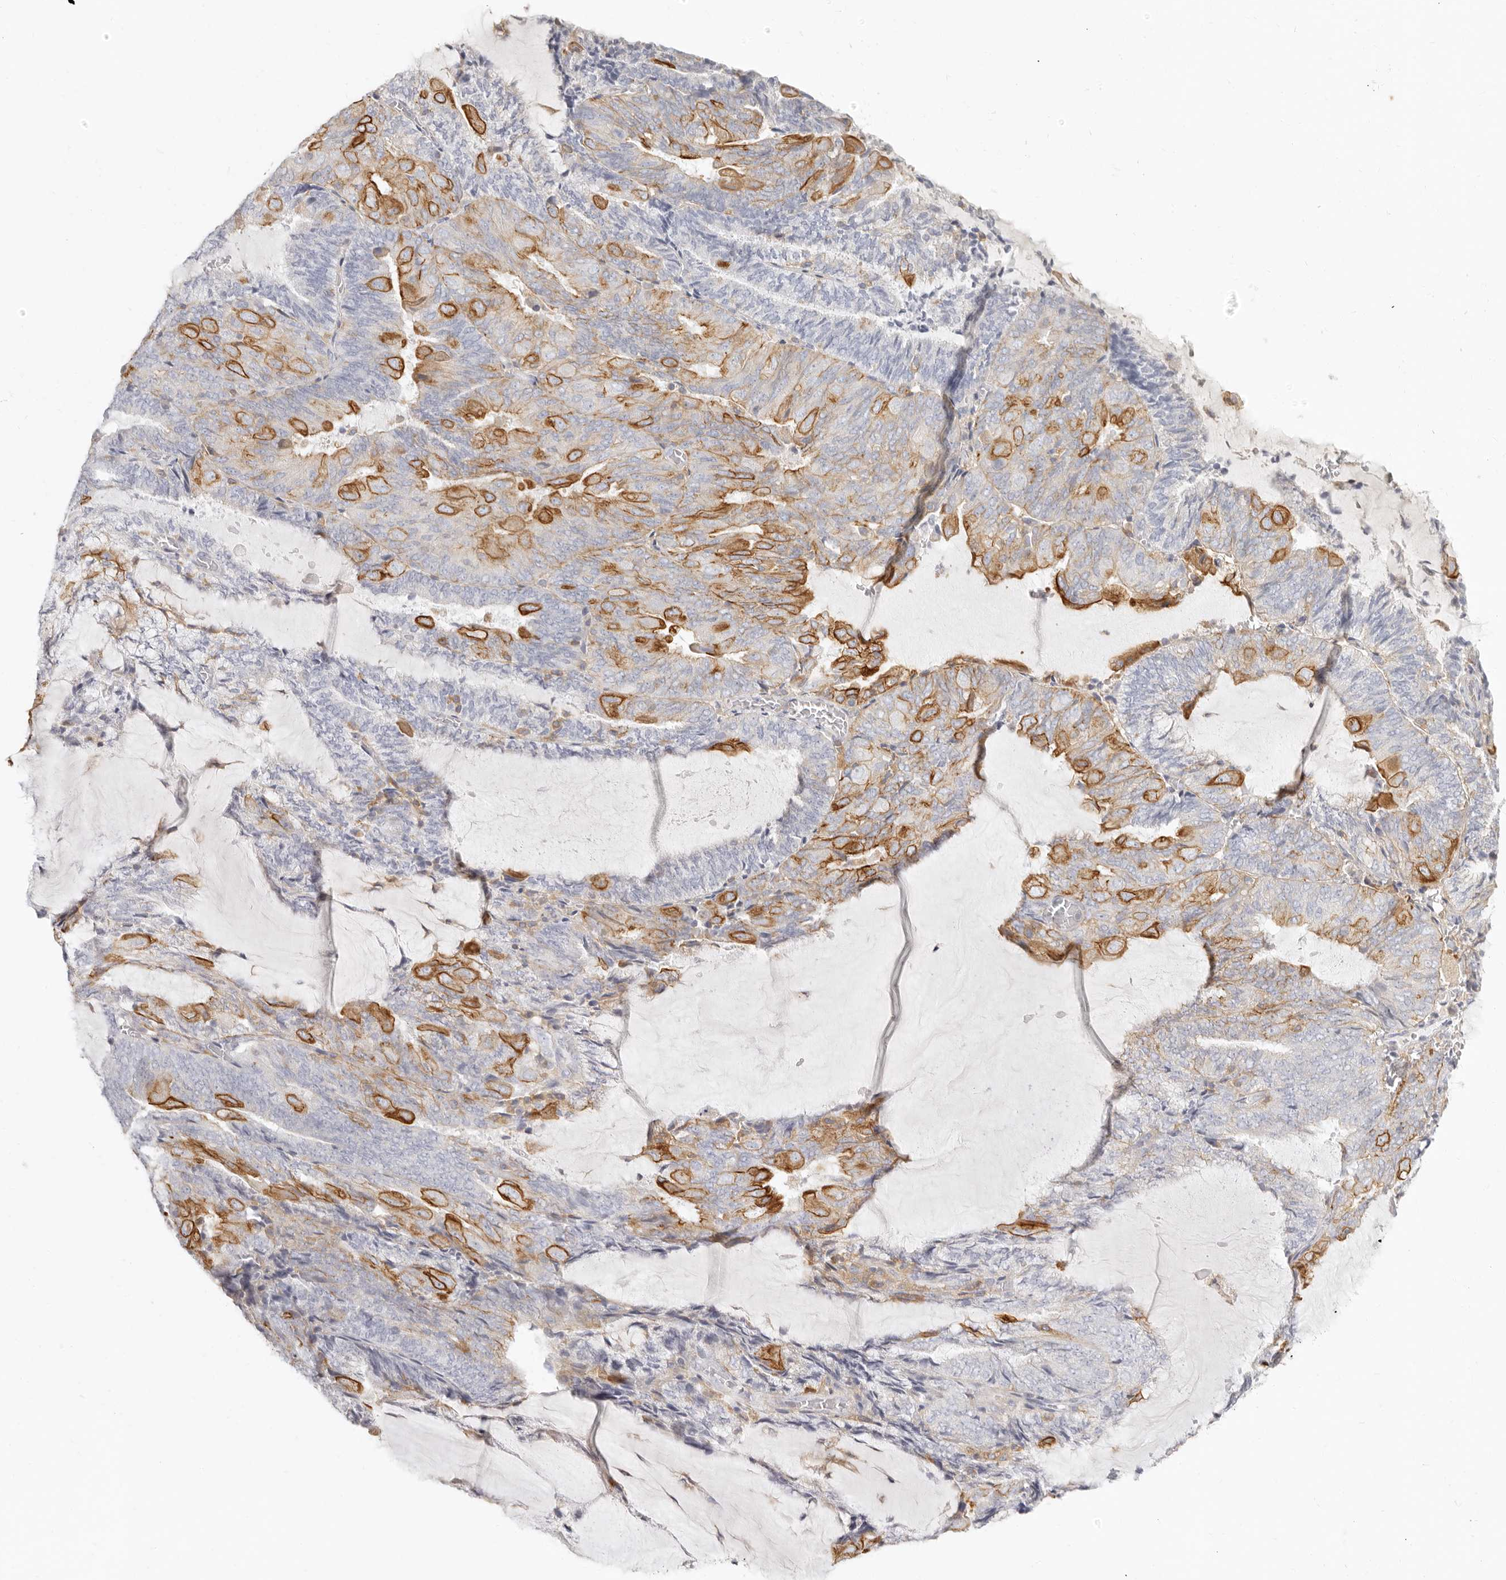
{"staining": {"intensity": "strong", "quantity": "<25%", "location": "cytoplasmic/membranous"}, "tissue": "endometrial cancer", "cell_type": "Tumor cells", "image_type": "cancer", "snomed": [{"axis": "morphology", "description": "Adenocarcinoma, NOS"}, {"axis": "topography", "description": "Endometrium"}], "caption": "IHC staining of endometrial adenocarcinoma, which exhibits medium levels of strong cytoplasmic/membranous staining in approximately <25% of tumor cells indicating strong cytoplasmic/membranous protein staining. The staining was performed using DAB (brown) for protein detection and nuclei were counterstained in hematoxylin (blue).", "gene": "NIBAN1", "patient": {"sex": "female", "age": 81}}